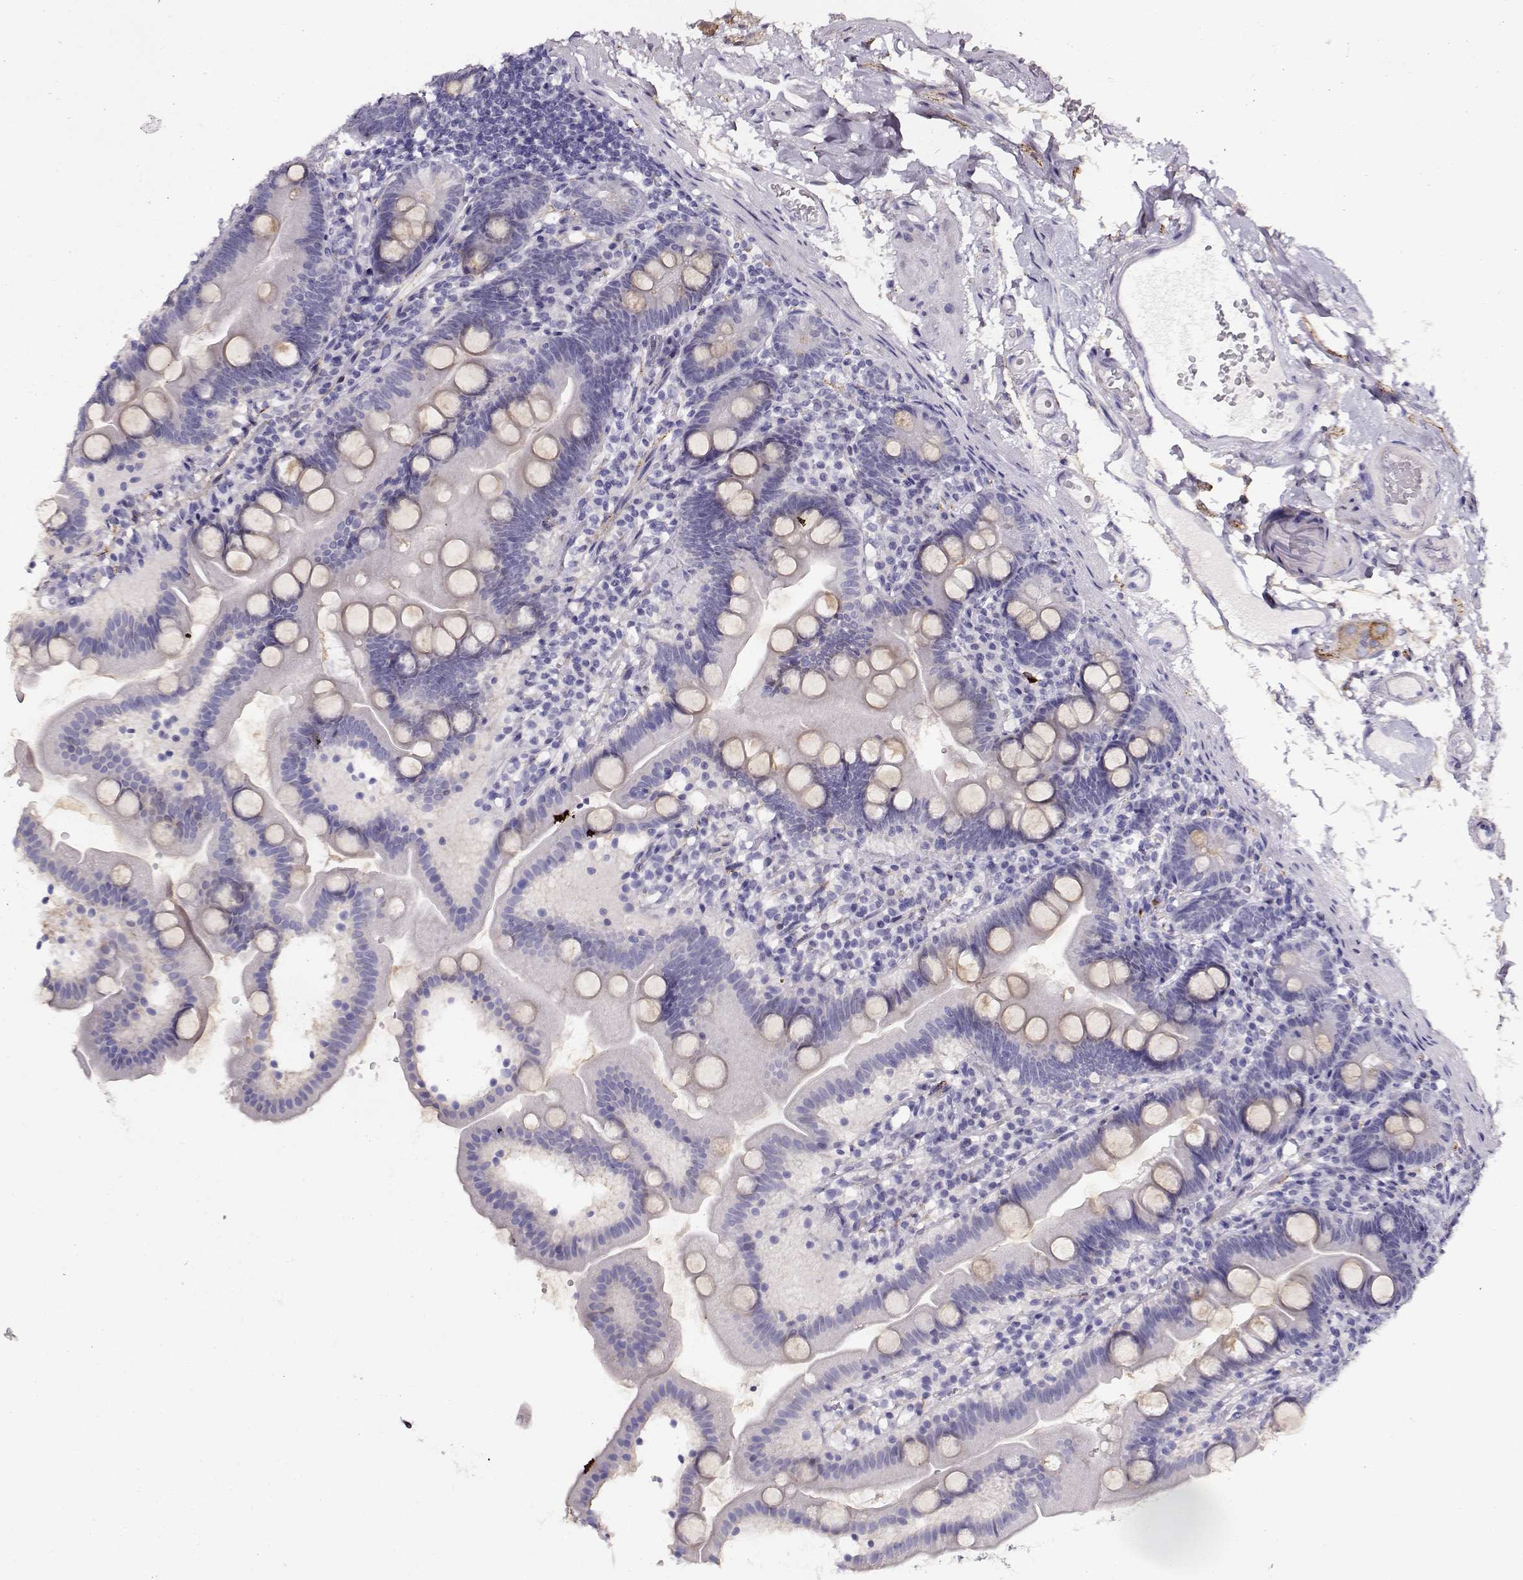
{"staining": {"intensity": "negative", "quantity": "none", "location": "none"}, "tissue": "duodenum", "cell_type": "Glandular cells", "image_type": "normal", "snomed": [{"axis": "morphology", "description": "Normal tissue, NOS"}, {"axis": "topography", "description": "Duodenum"}], "caption": "Protein analysis of unremarkable duodenum reveals no significant staining in glandular cells. Brightfield microscopy of IHC stained with DAB (brown) and hematoxylin (blue), captured at high magnification.", "gene": "RBM44", "patient": {"sex": "female", "age": 67}}